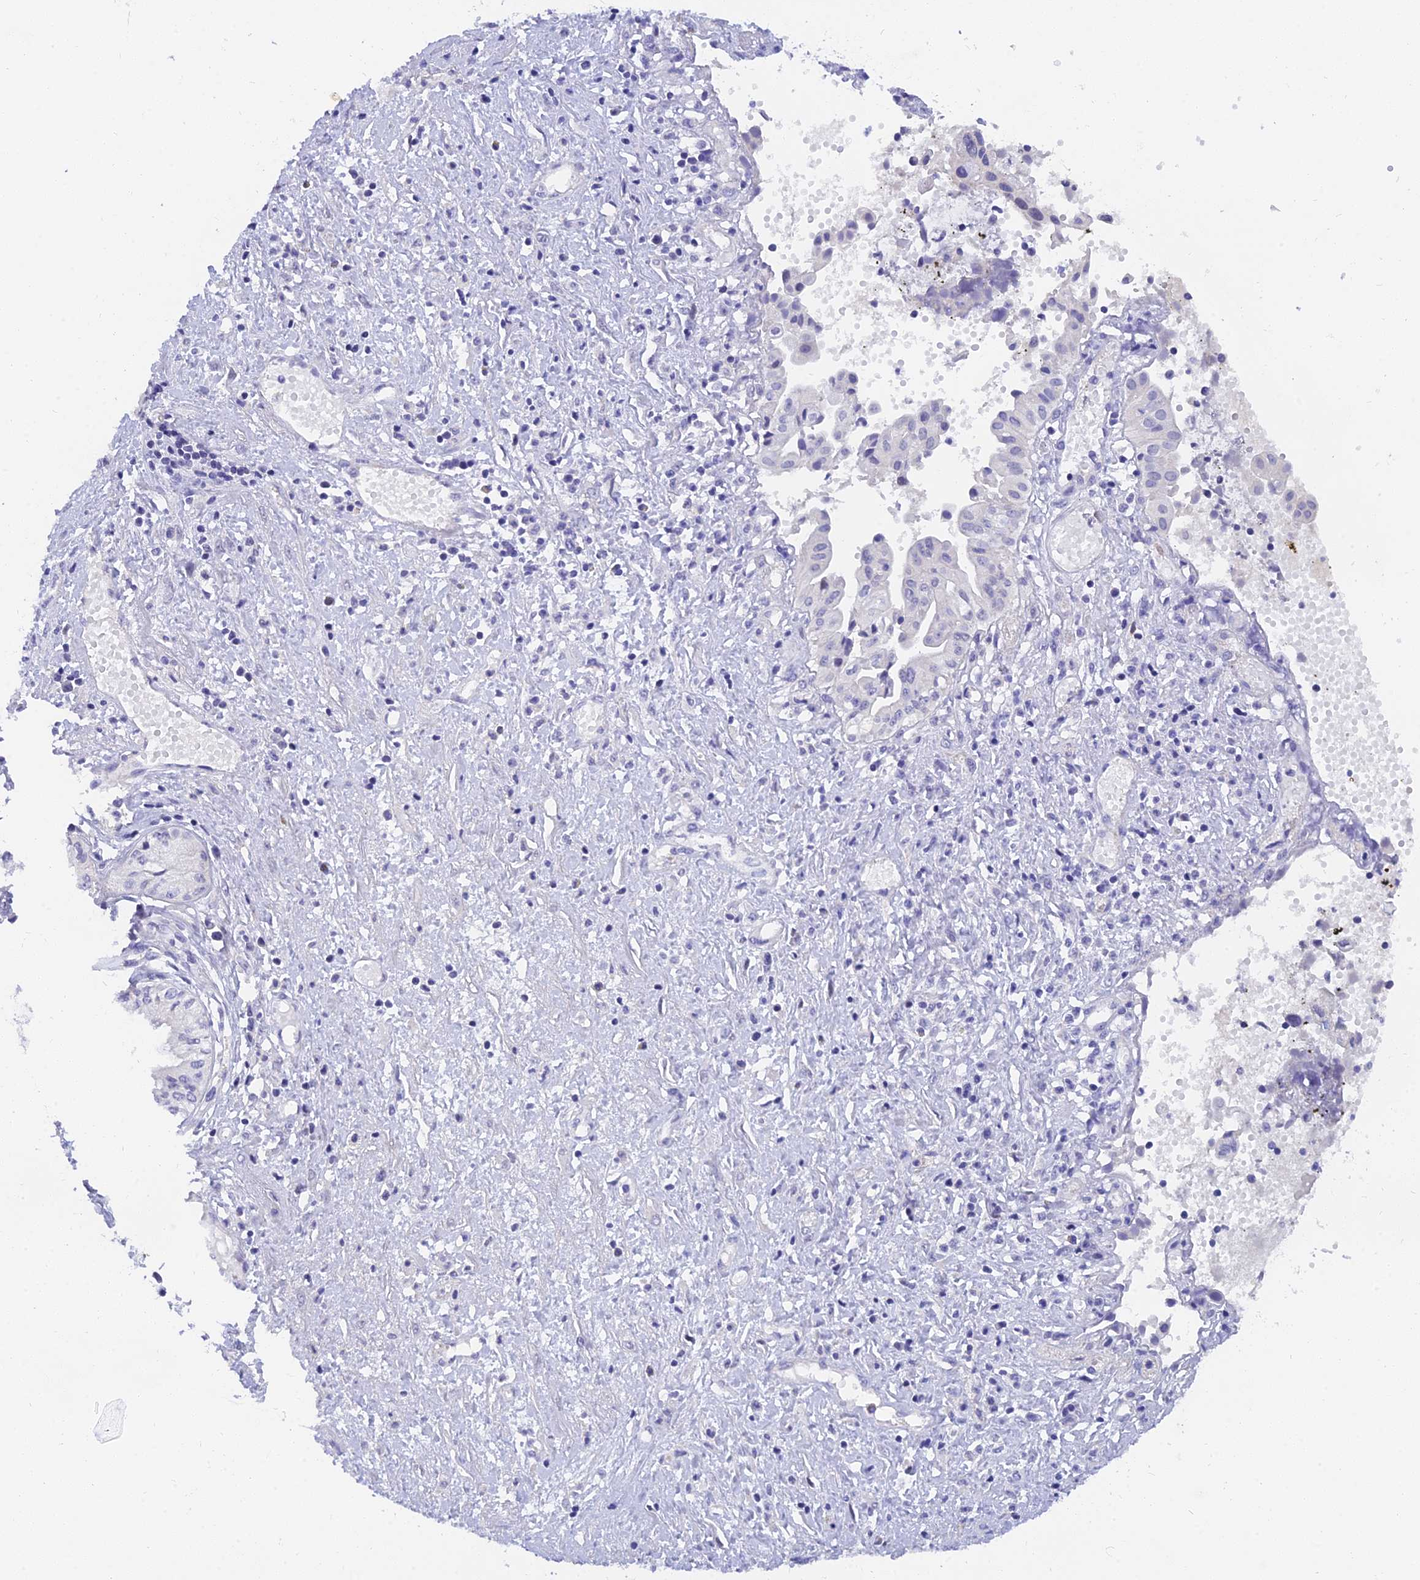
{"staining": {"intensity": "negative", "quantity": "none", "location": "none"}, "tissue": "pancreatic cancer", "cell_type": "Tumor cells", "image_type": "cancer", "snomed": [{"axis": "morphology", "description": "Adenocarcinoma, NOS"}, {"axis": "topography", "description": "Pancreas"}], "caption": "Immunohistochemistry (IHC) of human pancreatic cancer (adenocarcinoma) shows no staining in tumor cells.", "gene": "TMEM161B", "patient": {"sex": "female", "age": 50}}